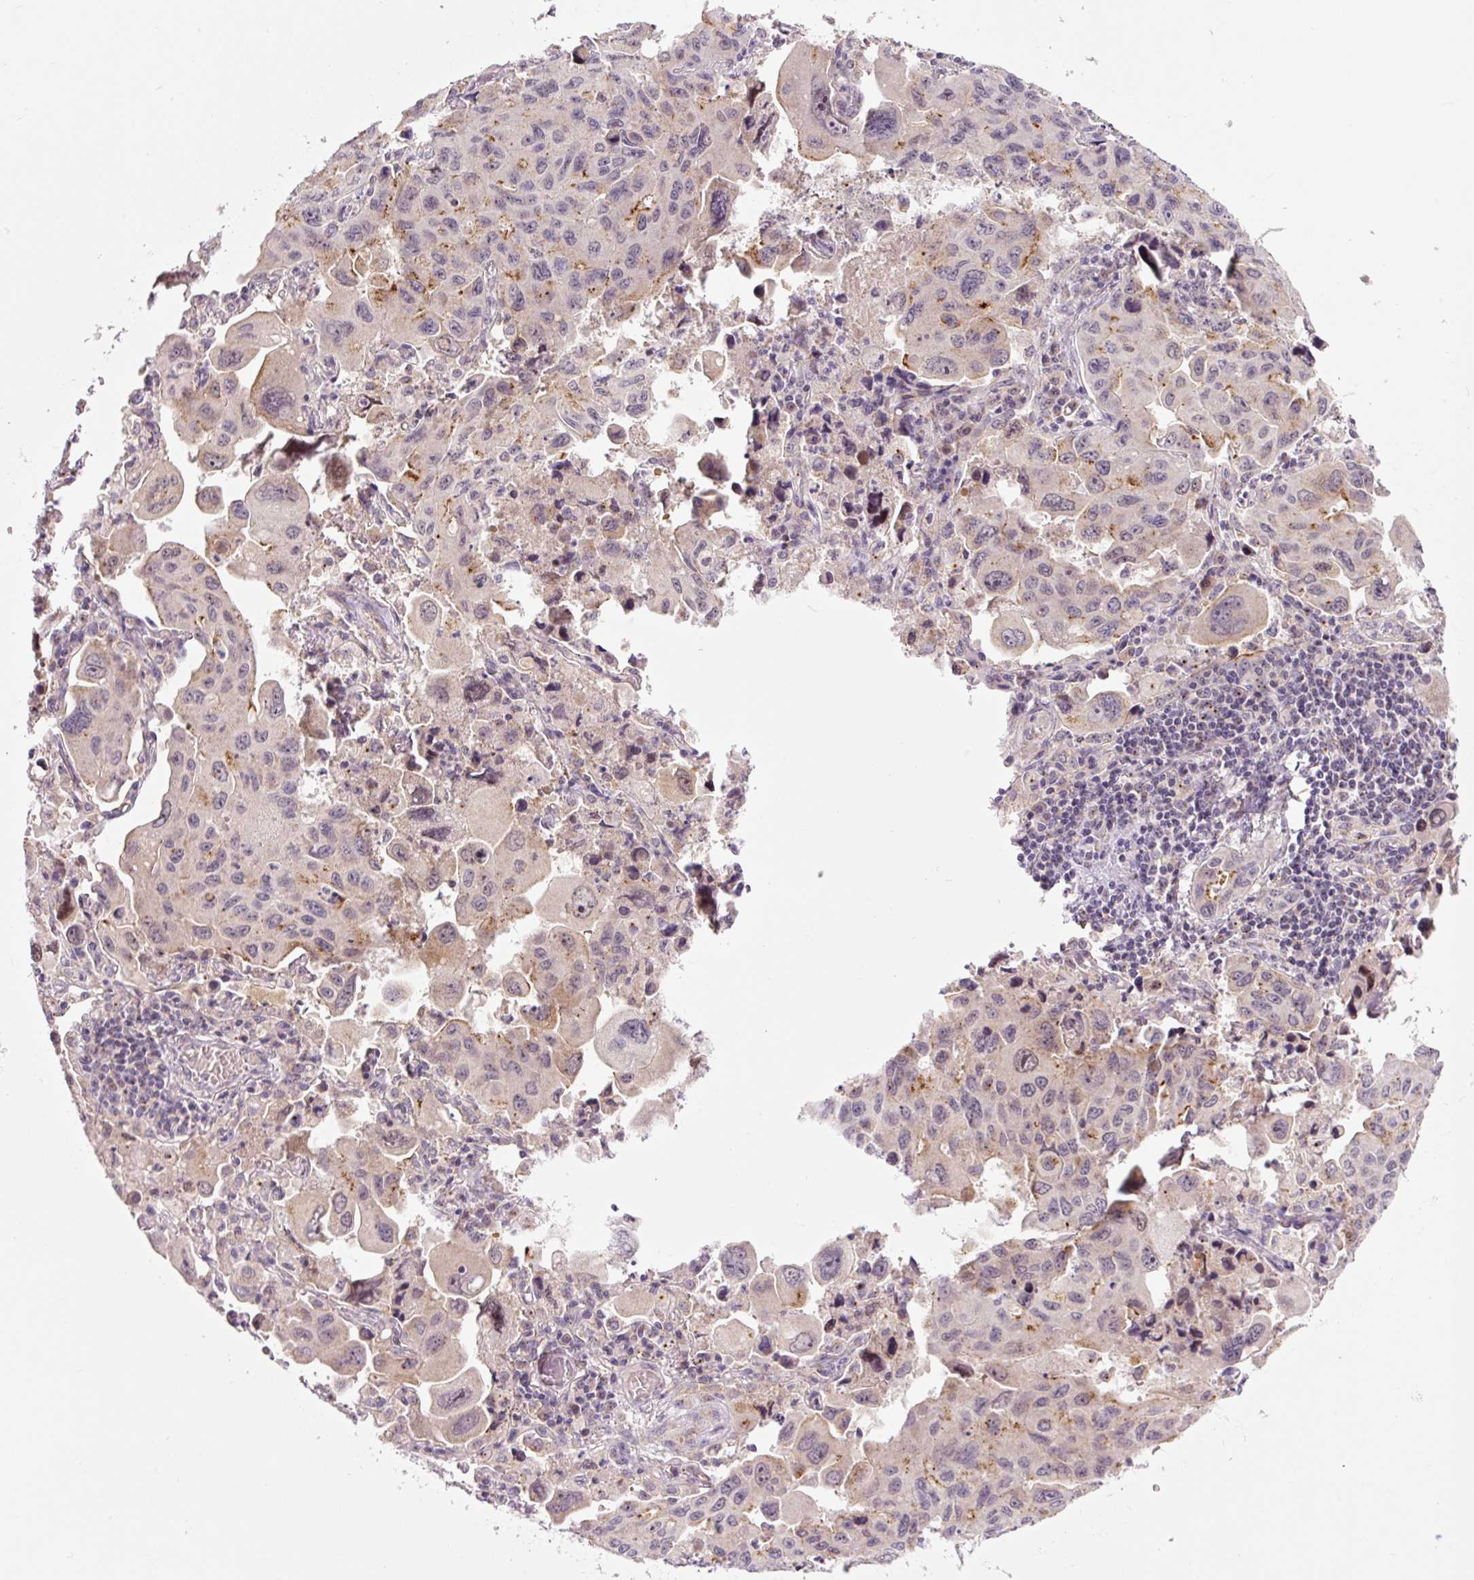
{"staining": {"intensity": "weak", "quantity": "25%-75%", "location": "cytoplasmic/membranous"}, "tissue": "lung cancer", "cell_type": "Tumor cells", "image_type": "cancer", "snomed": [{"axis": "morphology", "description": "Adenocarcinoma, NOS"}, {"axis": "topography", "description": "Lung"}], "caption": "A high-resolution image shows immunohistochemistry staining of lung cancer (adenocarcinoma), which exhibits weak cytoplasmic/membranous expression in about 25%-75% of tumor cells.", "gene": "PCM1", "patient": {"sex": "male", "age": 64}}